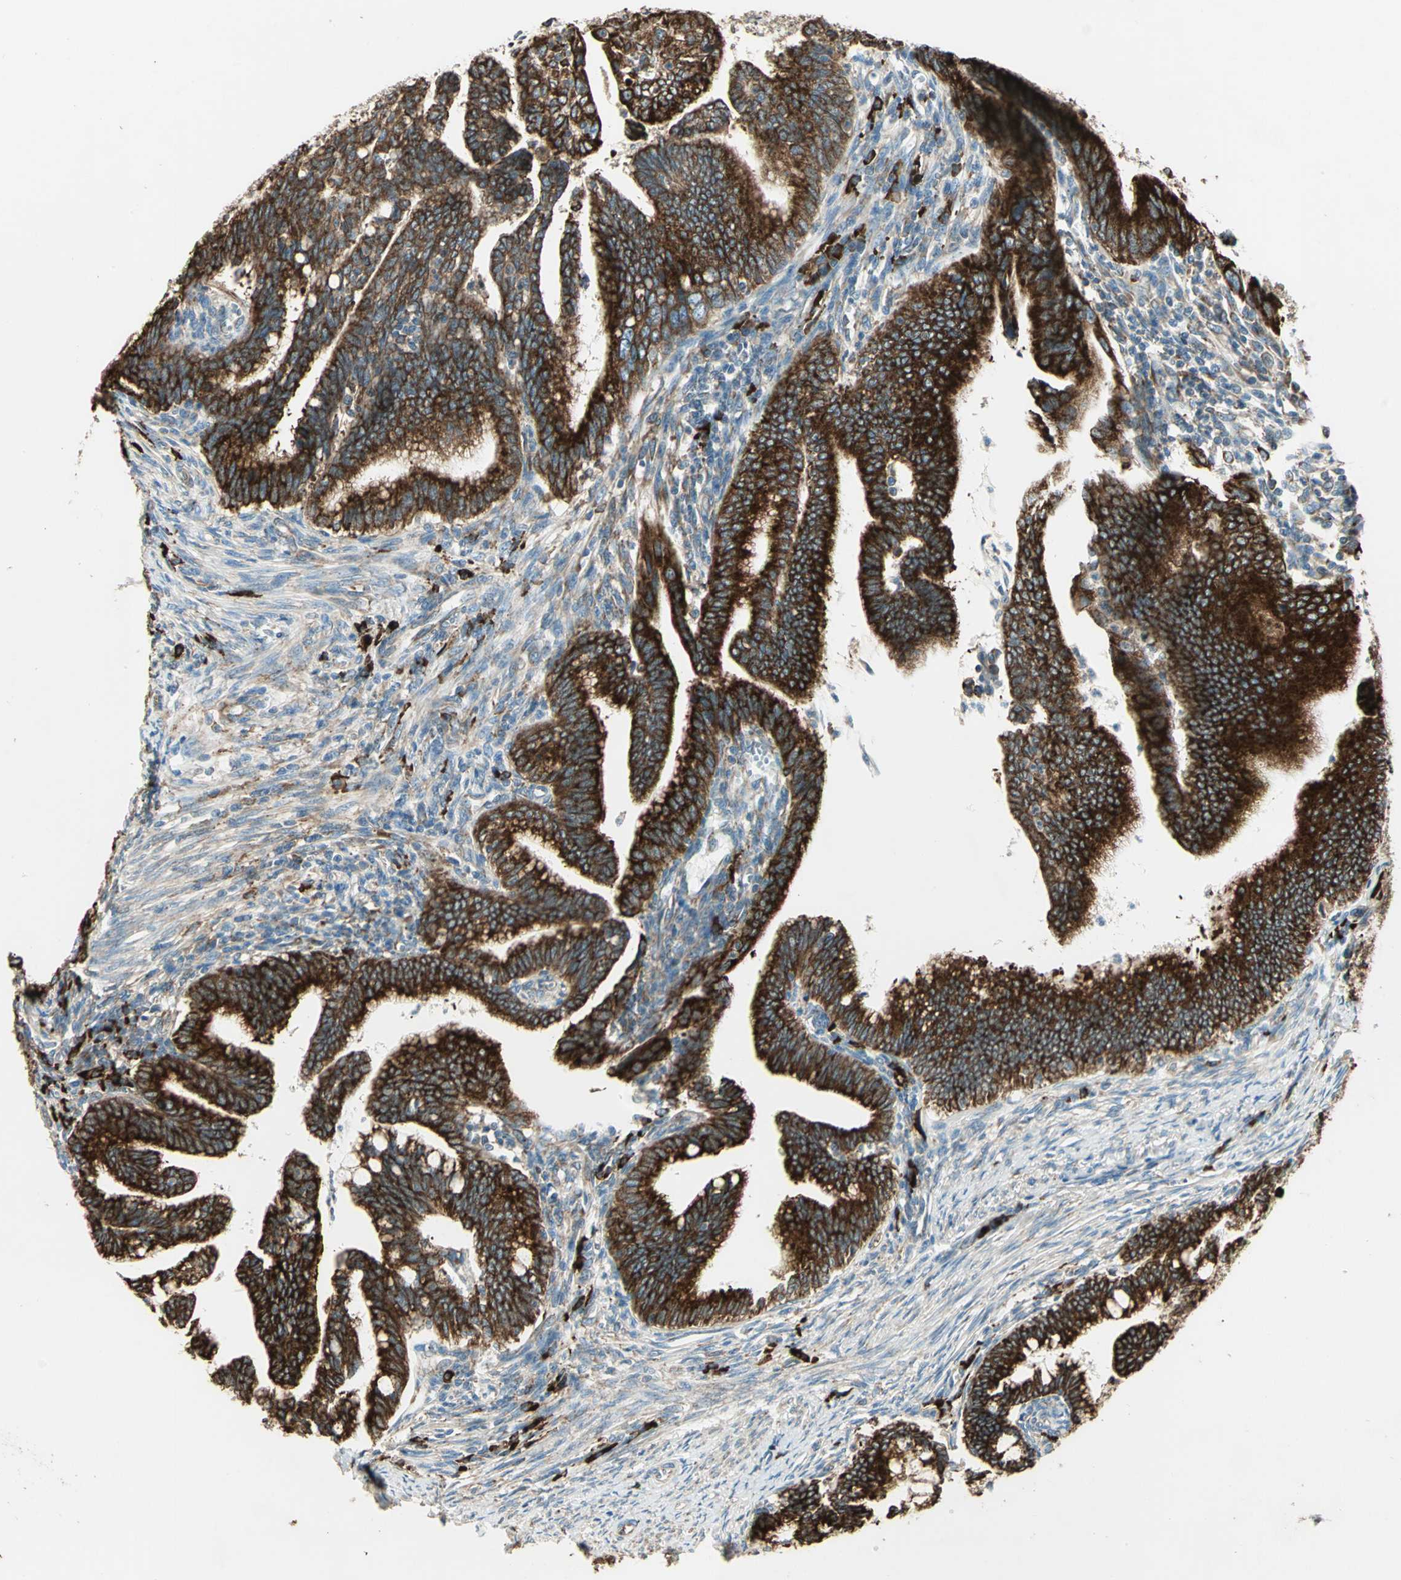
{"staining": {"intensity": "strong", "quantity": ">75%", "location": "cytoplasmic/membranous"}, "tissue": "cervical cancer", "cell_type": "Tumor cells", "image_type": "cancer", "snomed": [{"axis": "morphology", "description": "Adenocarcinoma, NOS"}, {"axis": "topography", "description": "Cervix"}], "caption": "Immunohistochemical staining of human cervical adenocarcinoma shows strong cytoplasmic/membranous protein expression in approximately >75% of tumor cells. Using DAB (3,3'-diaminobenzidine) (brown) and hematoxylin (blue) stains, captured at high magnification using brightfield microscopy.", "gene": "PDIA4", "patient": {"sex": "female", "age": 36}}